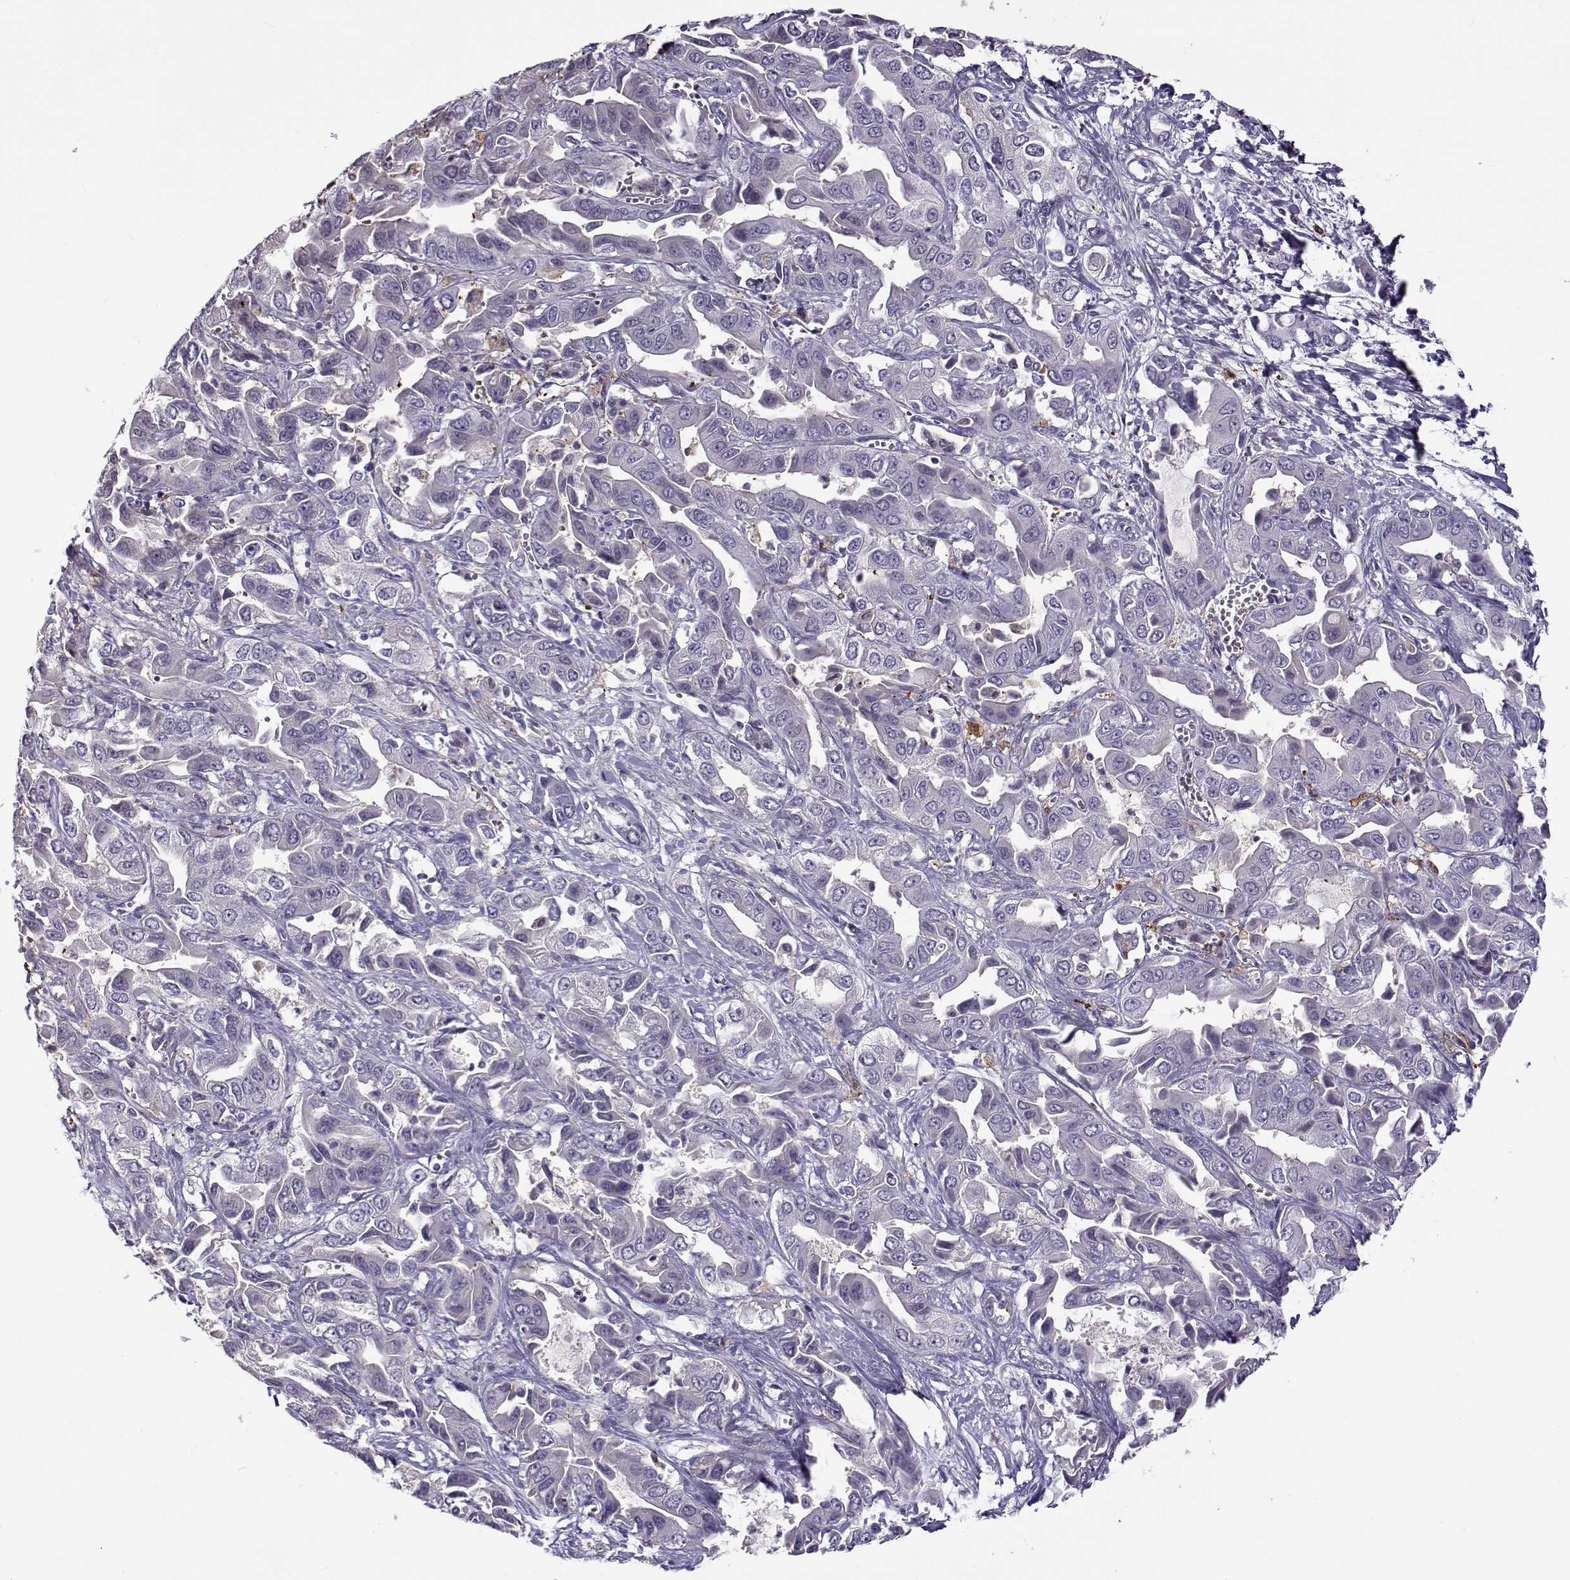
{"staining": {"intensity": "negative", "quantity": "none", "location": "none"}, "tissue": "liver cancer", "cell_type": "Tumor cells", "image_type": "cancer", "snomed": [{"axis": "morphology", "description": "Cholangiocarcinoma"}, {"axis": "topography", "description": "Liver"}], "caption": "The IHC photomicrograph has no significant expression in tumor cells of liver cholangiocarcinoma tissue. (Brightfield microscopy of DAB (3,3'-diaminobenzidine) immunohistochemistry (IHC) at high magnification).", "gene": "UCP3", "patient": {"sex": "female", "age": 52}}